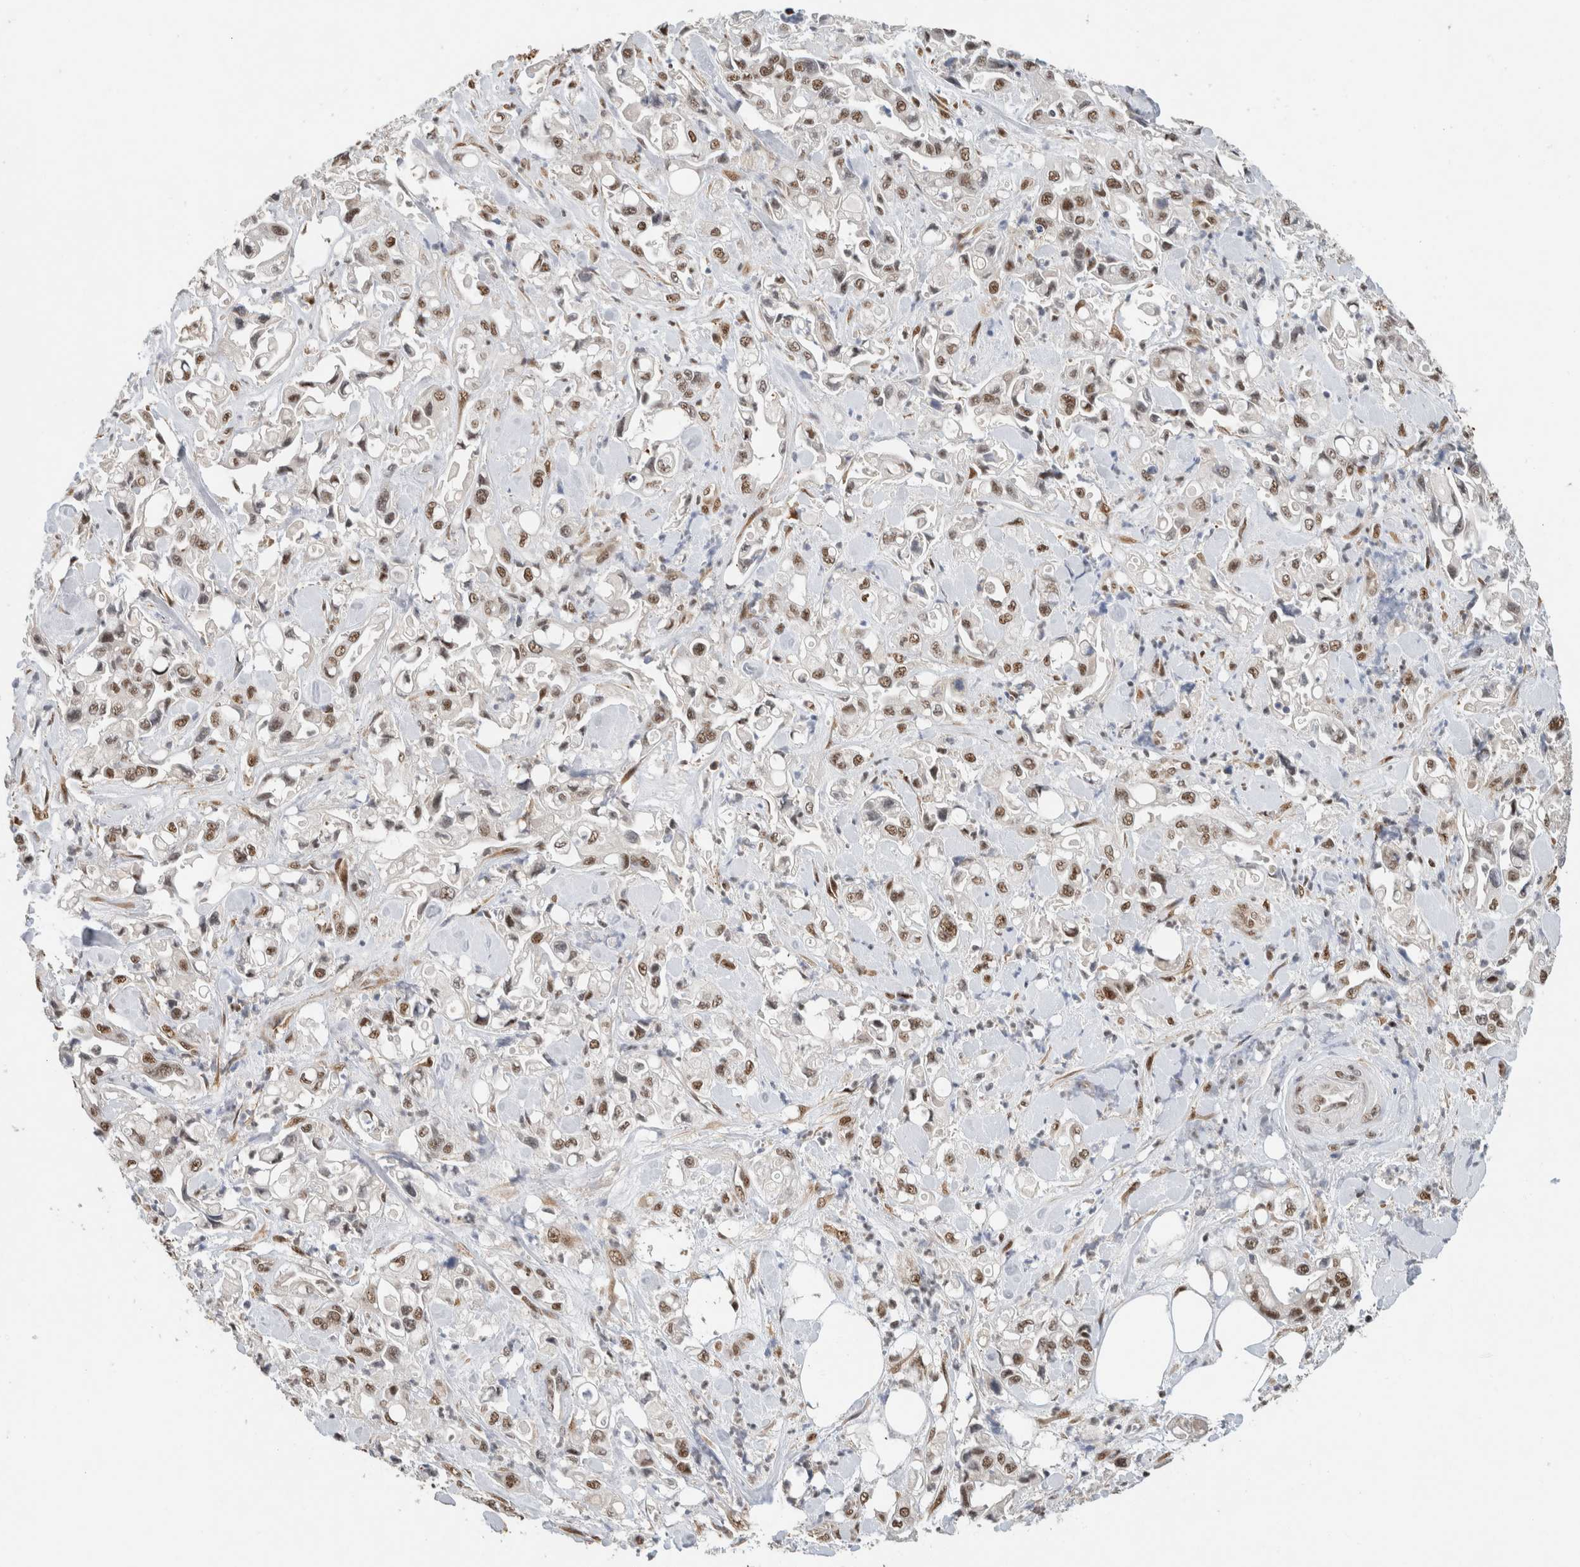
{"staining": {"intensity": "moderate", "quantity": ">75%", "location": "nuclear"}, "tissue": "pancreatic cancer", "cell_type": "Tumor cells", "image_type": "cancer", "snomed": [{"axis": "morphology", "description": "Adenocarcinoma, NOS"}, {"axis": "topography", "description": "Pancreas"}], "caption": "DAB immunohistochemical staining of adenocarcinoma (pancreatic) reveals moderate nuclear protein positivity in approximately >75% of tumor cells.", "gene": "DDX42", "patient": {"sex": "male", "age": 70}}